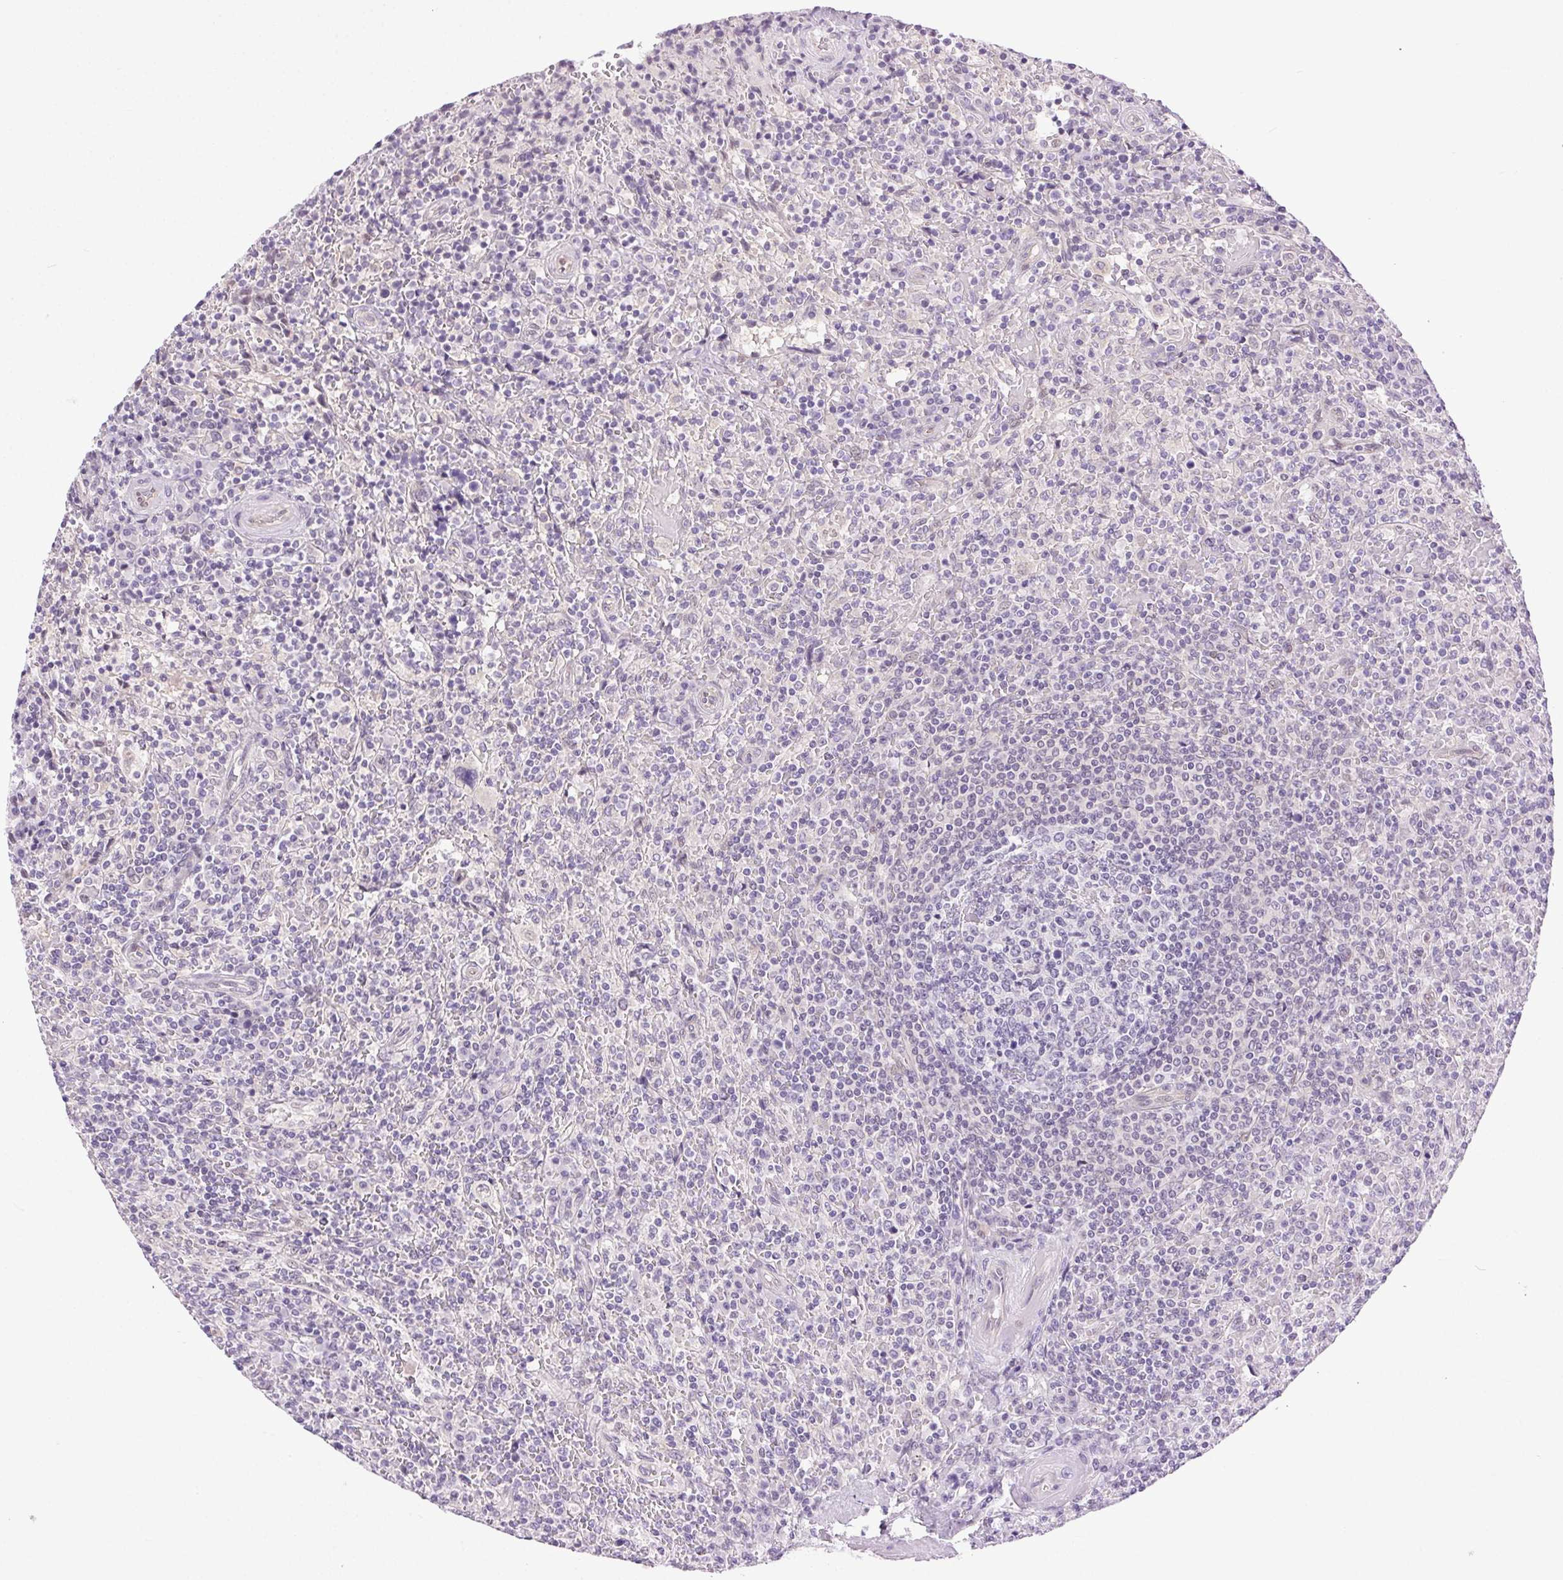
{"staining": {"intensity": "negative", "quantity": "none", "location": "none"}, "tissue": "lymphoma", "cell_type": "Tumor cells", "image_type": "cancer", "snomed": [{"axis": "morphology", "description": "Malignant lymphoma, non-Hodgkin's type, Low grade"}, {"axis": "topography", "description": "Spleen"}], "caption": "Low-grade malignant lymphoma, non-Hodgkin's type was stained to show a protein in brown. There is no significant expression in tumor cells.", "gene": "SYT11", "patient": {"sex": "male", "age": 62}}